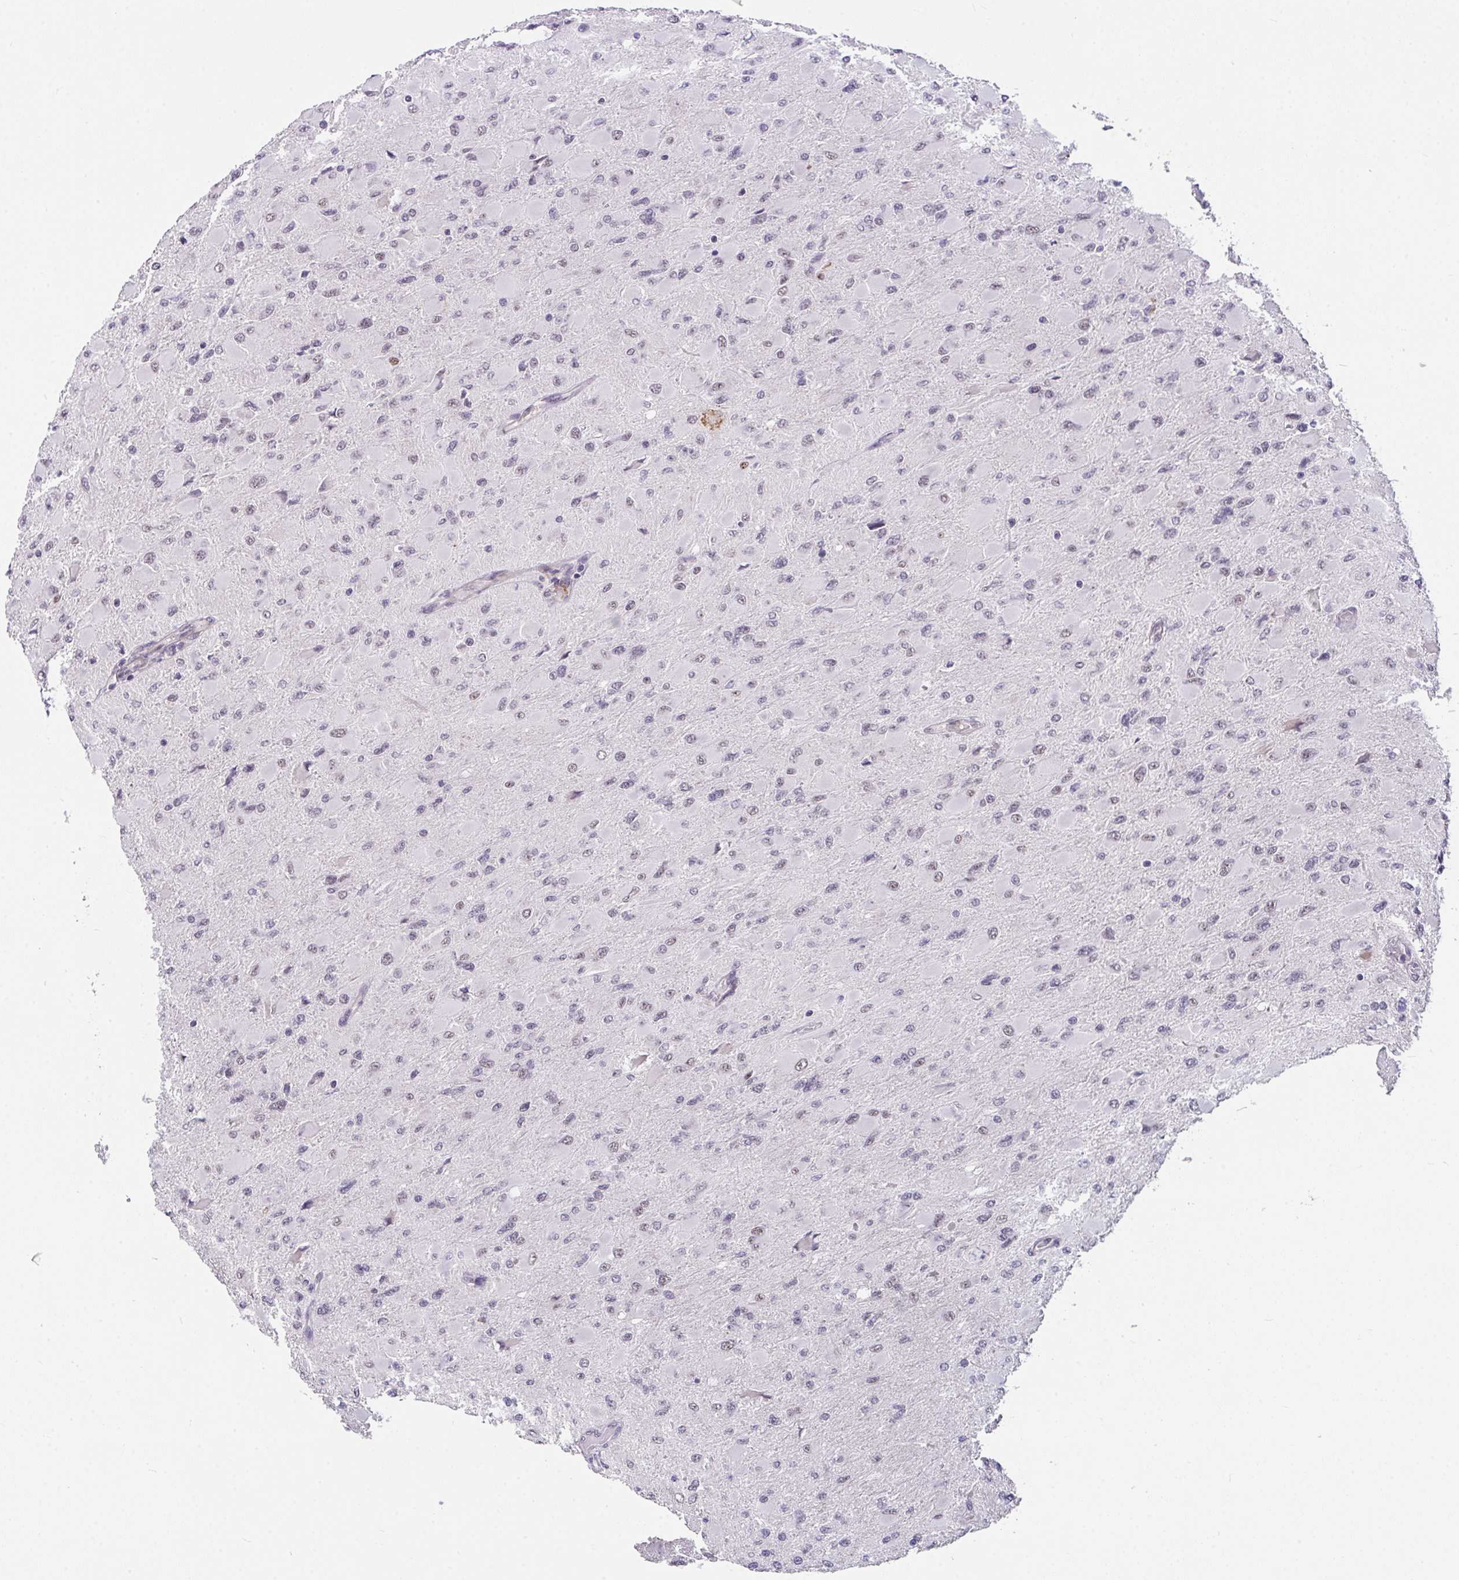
{"staining": {"intensity": "weak", "quantity": "<25%", "location": "nuclear"}, "tissue": "glioma", "cell_type": "Tumor cells", "image_type": "cancer", "snomed": [{"axis": "morphology", "description": "Glioma, malignant, High grade"}, {"axis": "topography", "description": "Cerebral cortex"}], "caption": "DAB (3,3'-diaminobenzidine) immunohistochemical staining of human glioma shows no significant staining in tumor cells.", "gene": "RBBP6", "patient": {"sex": "female", "age": 36}}